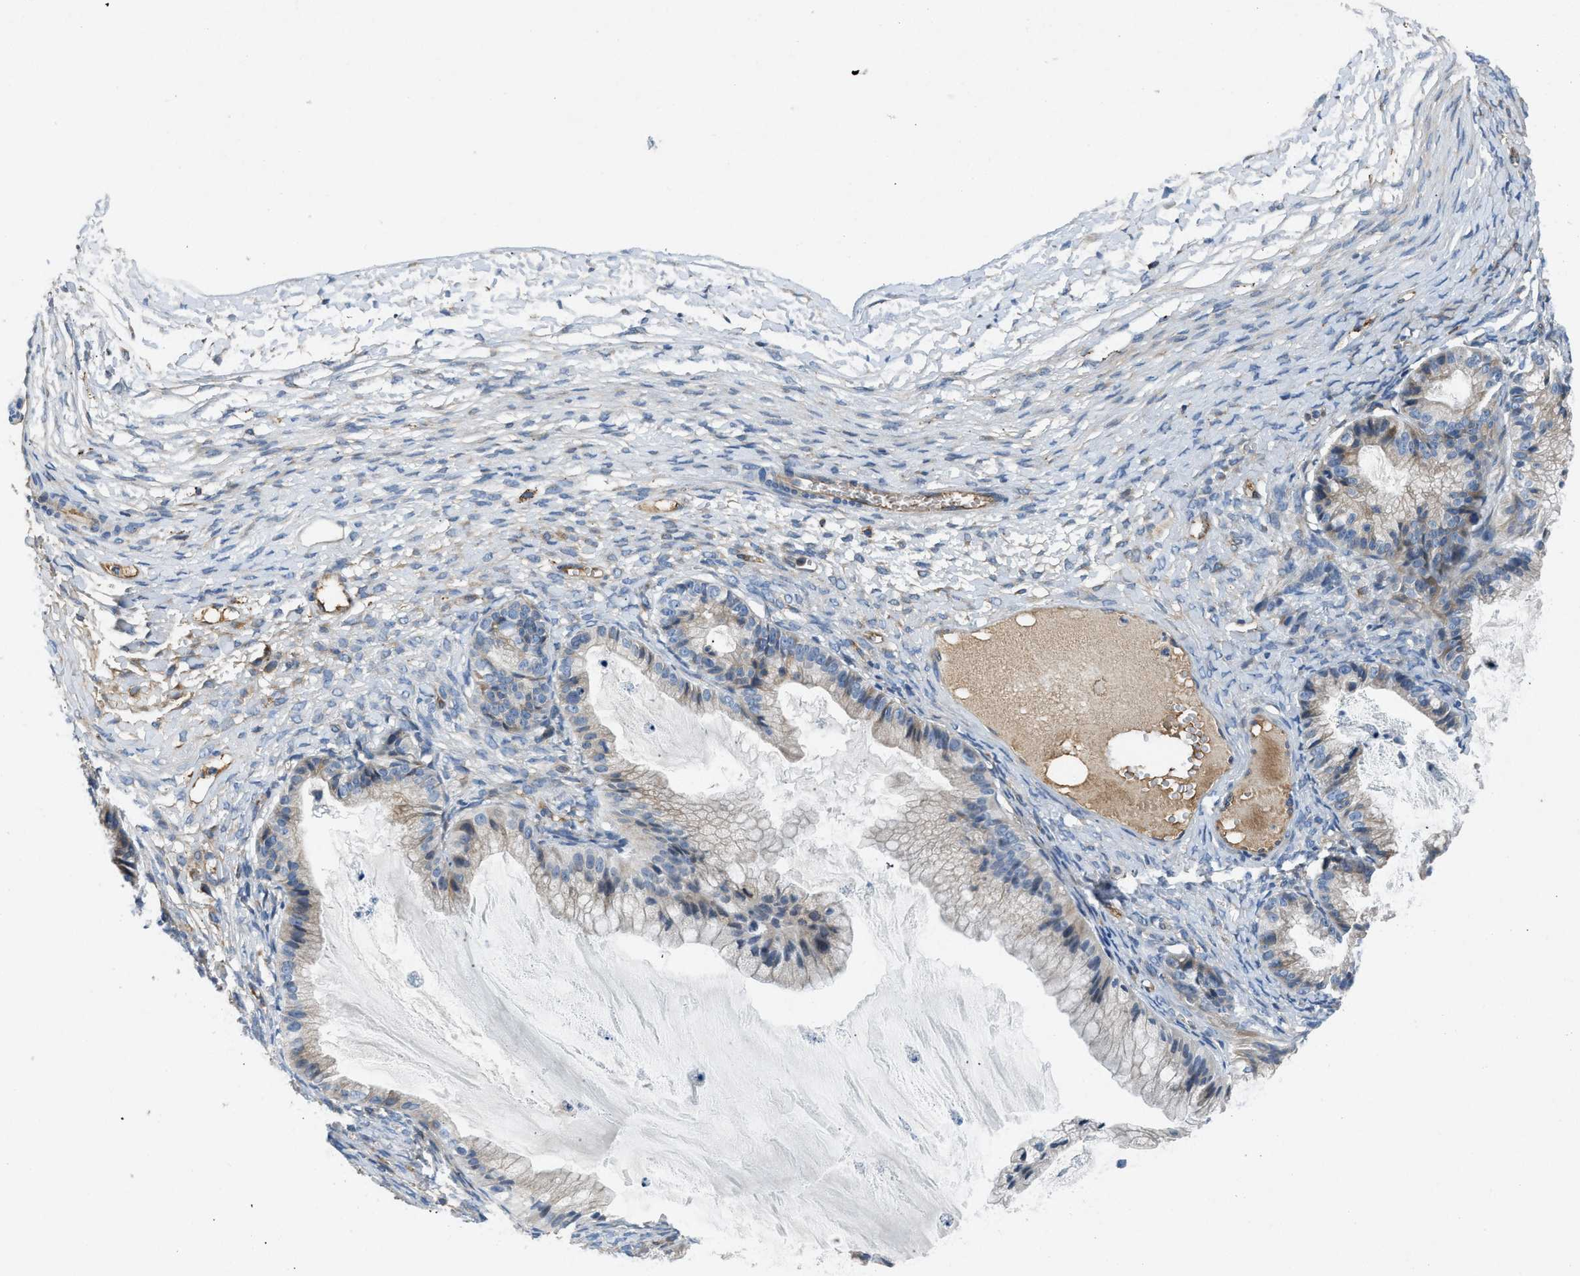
{"staining": {"intensity": "weak", "quantity": "25%-75%", "location": "cytoplasmic/membranous"}, "tissue": "ovarian cancer", "cell_type": "Tumor cells", "image_type": "cancer", "snomed": [{"axis": "morphology", "description": "Cystadenocarcinoma, mucinous, NOS"}, {"axis": "topography", "description": "Ovary"}], "caption": "Ovarian mucinous cystadenocarcinoma stained with a protein marker displays weak staining in tumor cells.", "gene": "GGCX", "patient": {"sex": "female", "age": 57}}